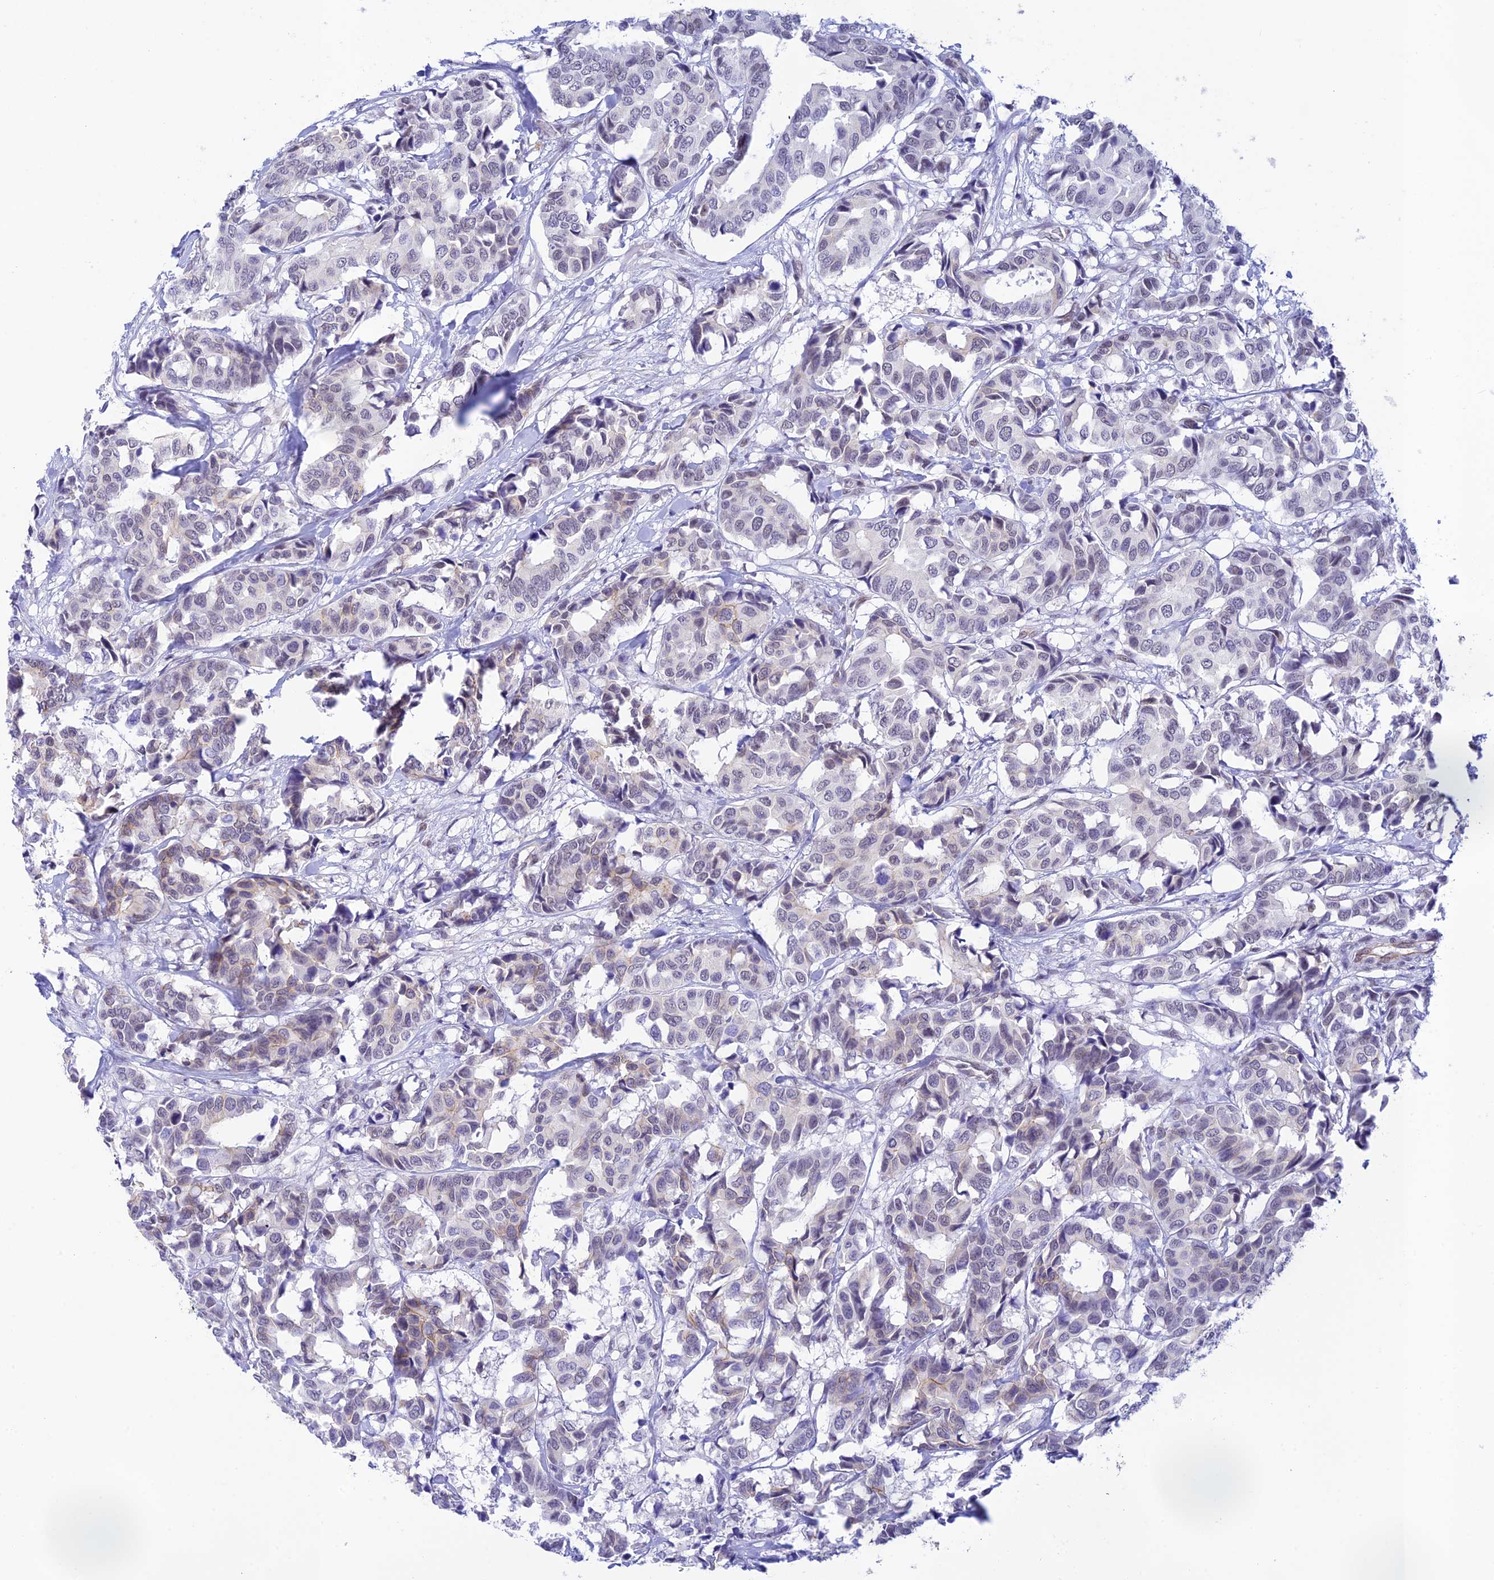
{"staining": {"intensity": "weak", "quantity": "<25%", "location": "cytoplasmic/membranous"}, "tissue": "breast cancer", "cell_type": "Tumor cells", "image_type": "cancer", "snomed": [{"axis": "morphology", "description": "Normal tissue, NOS"}, {"axis": "morphology", "description": "Duct carcinoma"}, {"axis": "topography", "description": "Breast"}], "caption": "This is a micrograph of IHC staining of breast cancer, which shows no positivity in tumor cells.", "gene": "THAP11", "patient": {"sex": "female", "age": 87}}